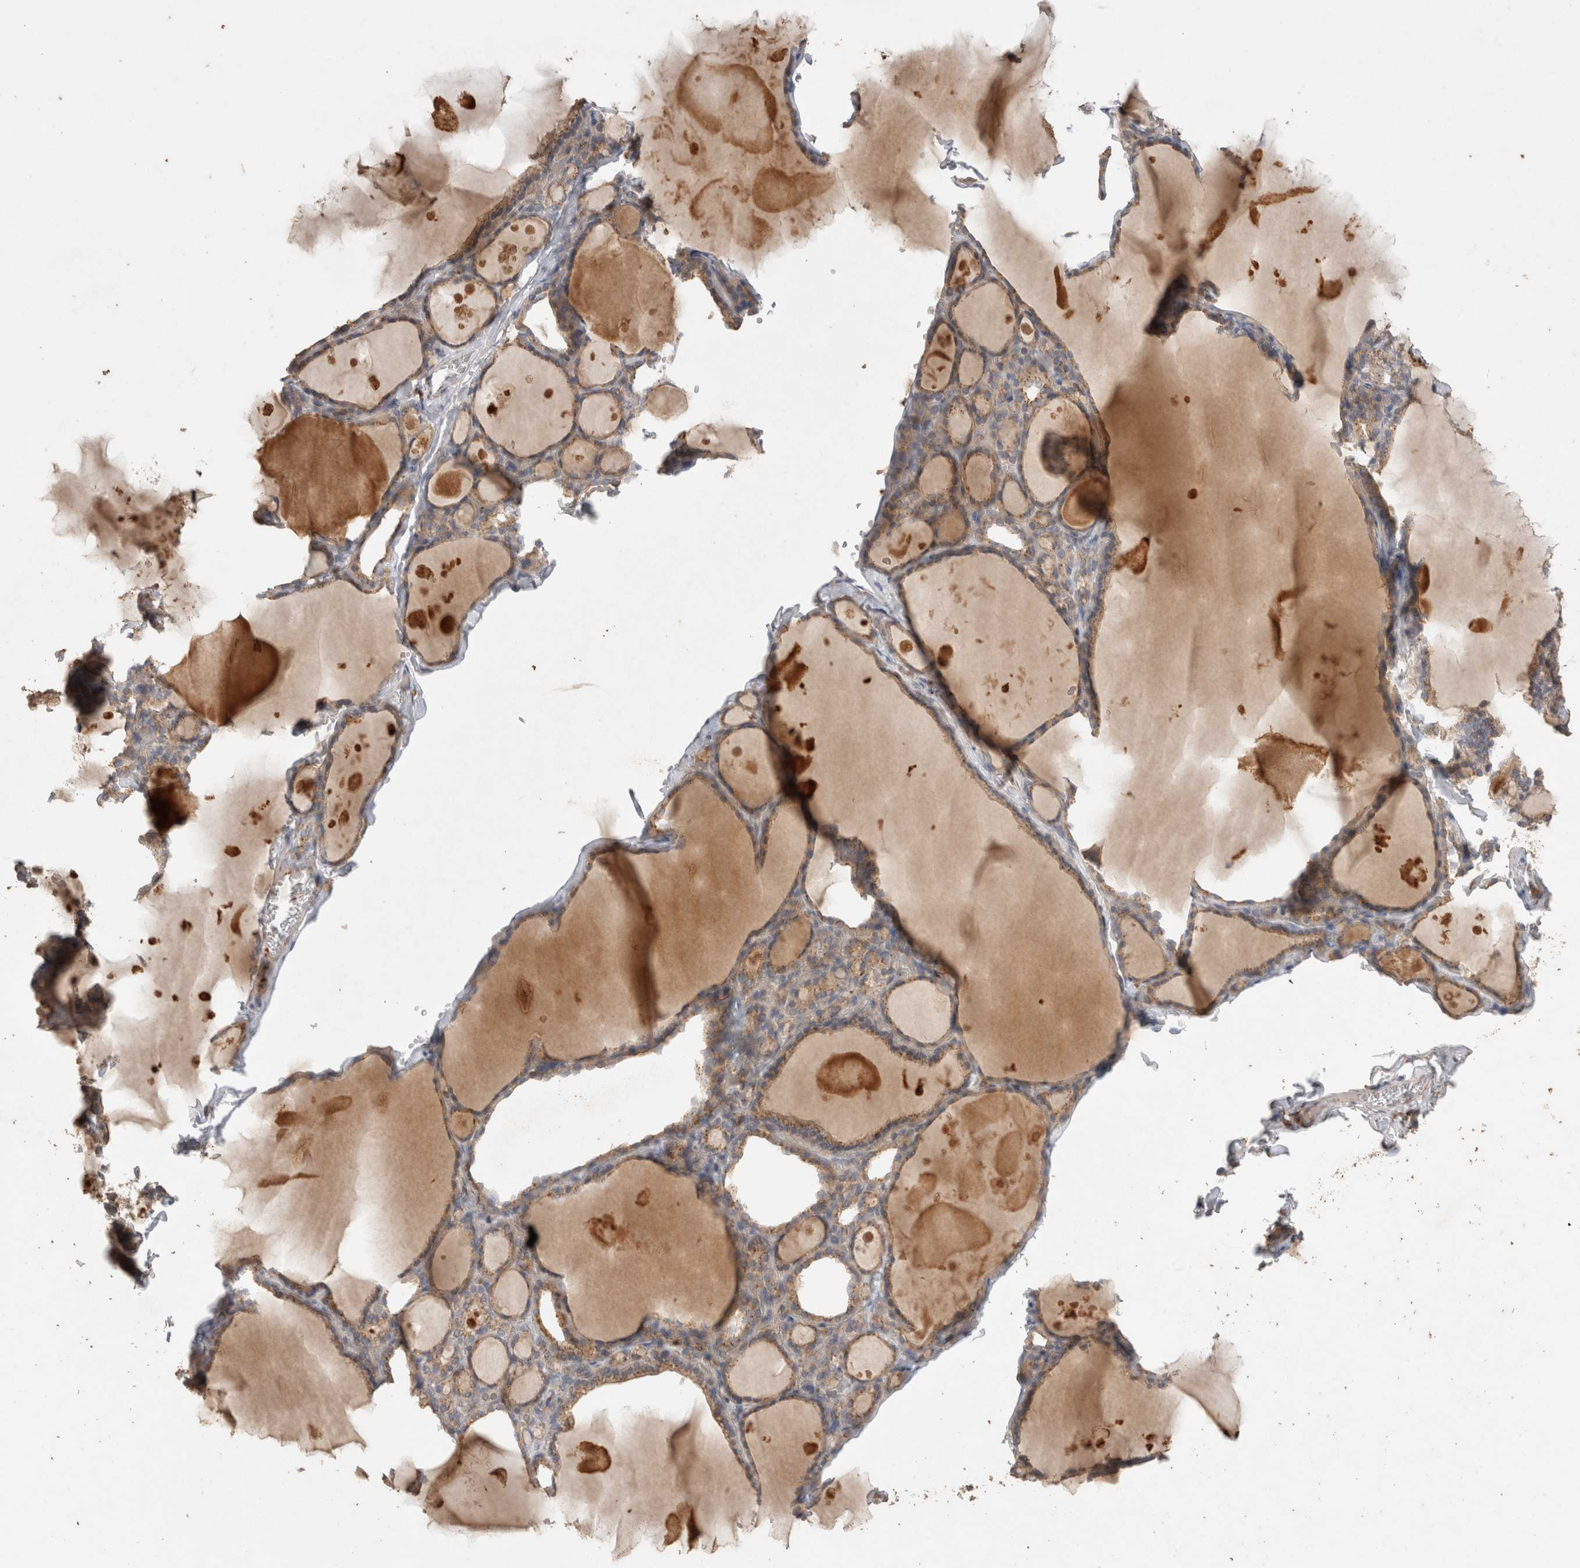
{"staining": {"intensity": "weak", "quantity": ">75%", "location": "cytoplasmic/membranous"}, "tissue": "thyroid gland", "cell_type": "Glandular cells", "image_type": "normal", "snomed": [{"axis": "morphology", "description": "Normal tissue, NOS"}, {"axis": "topography", "description": "Thyroid gland"}], "caption": "This micrograph shows normal thyroid gland stained with immunohistochemistry to label a protein in brown. The cytoplasmic/membranous of glandular cells show weak positivity for the protein. Nuclei are counter-stained blue.", "gene": "SNX31", "patient": {"sex": "male", "age": 56}}